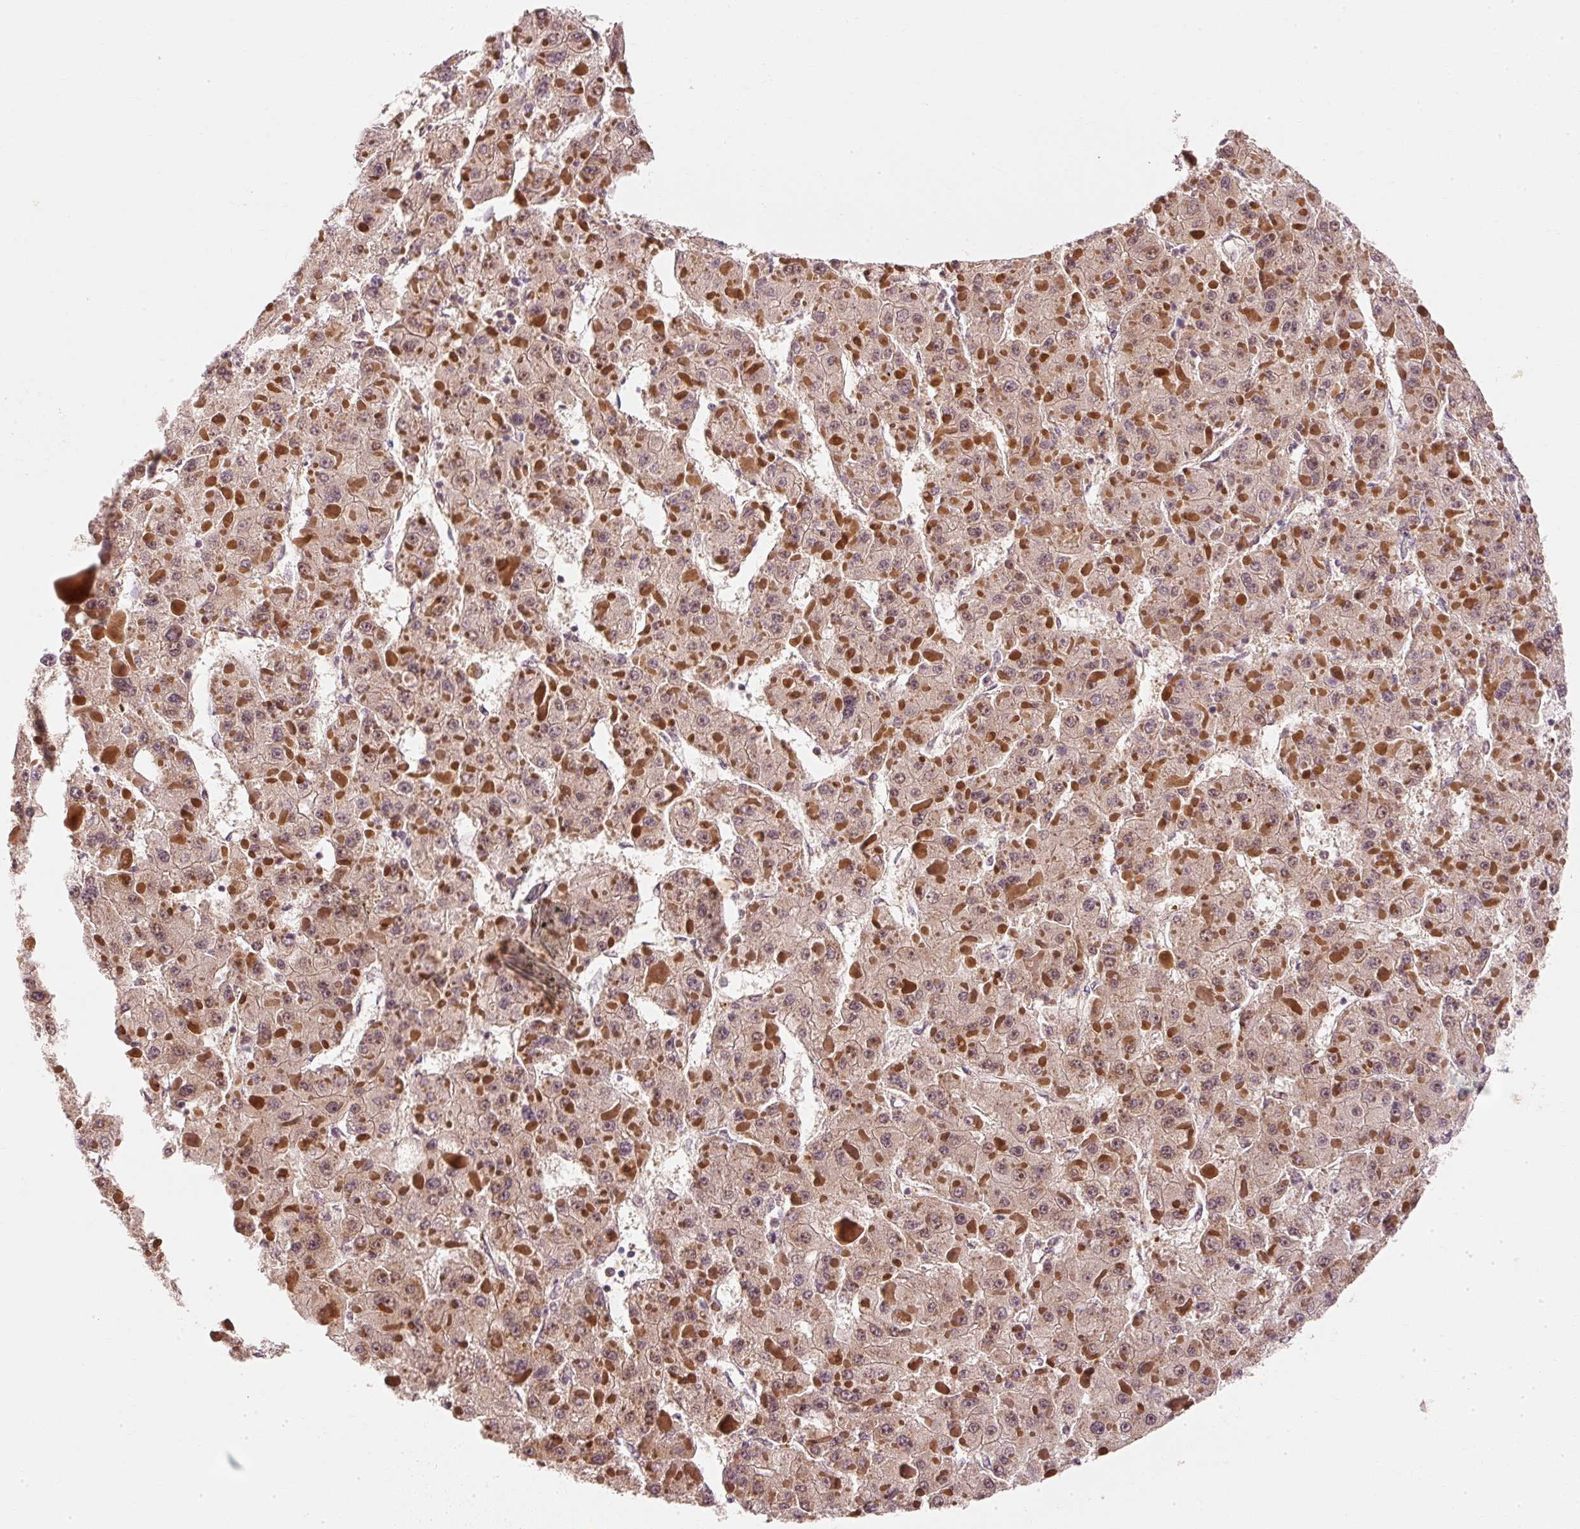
{"staining": {"intensity": "negative", "quantity": "none", "location": "none"}, "tissue": "liver cancer", "cell_type": "Tumor cells", "image_type": "cancer", "snomed": [{"axis": "morphology", "description": "Carcinoma, Hepatocellular, NOS"}, {"axis": "topography", "description": "Liver"}], "caption": "Immunohistochemical staining of human liver hepatocellular carcinoma shows no significant positivity in tumor cells.", "gene": "EEF1A2", "patient": {"sex": "female", "age": 73}}